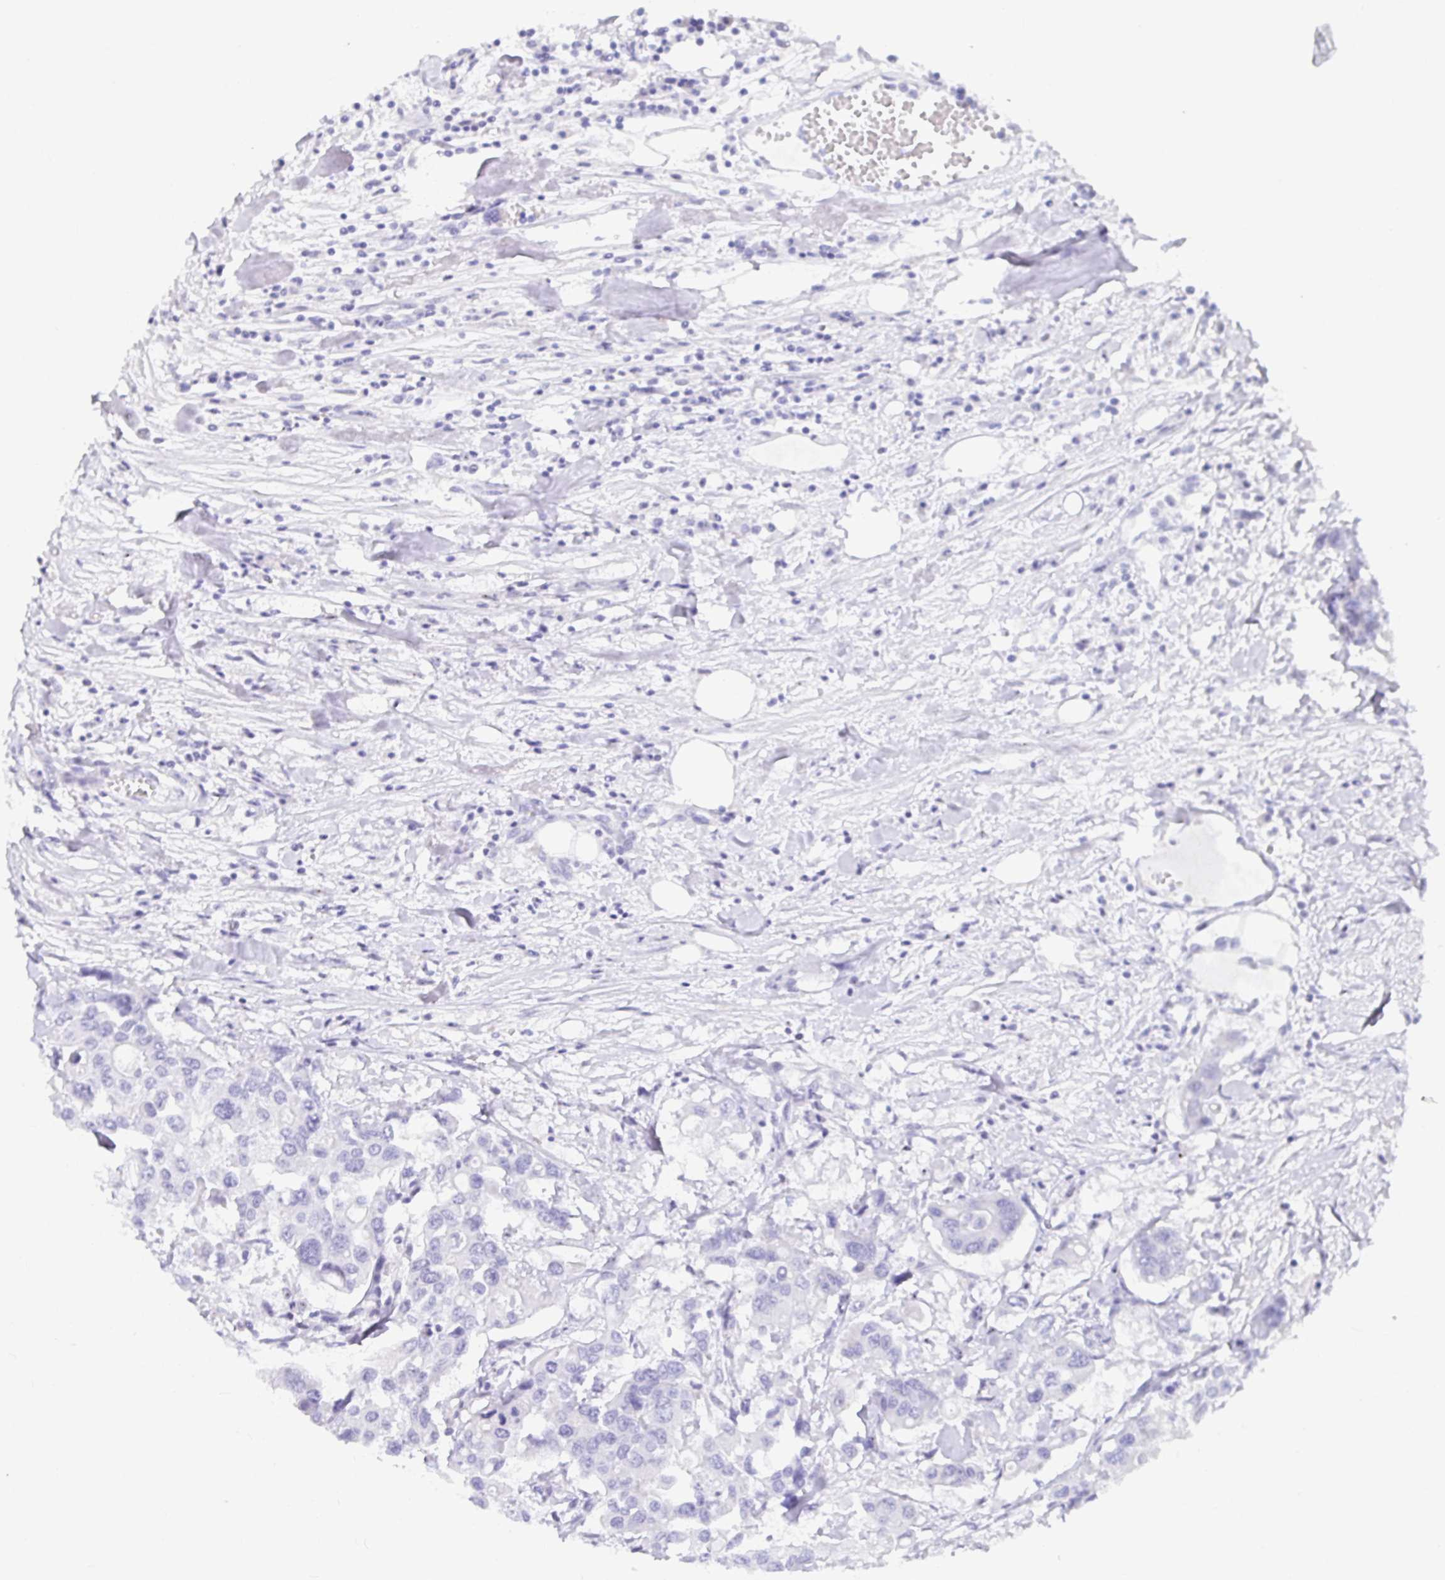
{"staining": {"intensity": "negative", "quantity": "none", "location": "none"}, "tissue": "colorectal cancer", "cell_type": "Tumor cells", "image_type": "cancer", "snomed": [{"axis": "morphology", "description": "Adenocarcinoma, NOS"}, {"axis": "topography", "description": "Colon"}], "caption": "Immunohistochemistry of colorectal cancer reveals no expression in tumor cells. The staining was performed using DAB to visualize the protein expression in brown, while the nuclei were stained in blue with hematoxylin (Magnification: 20x).", "gene": "TMEM241", "patient": {"sex": "male", "age": 77}}